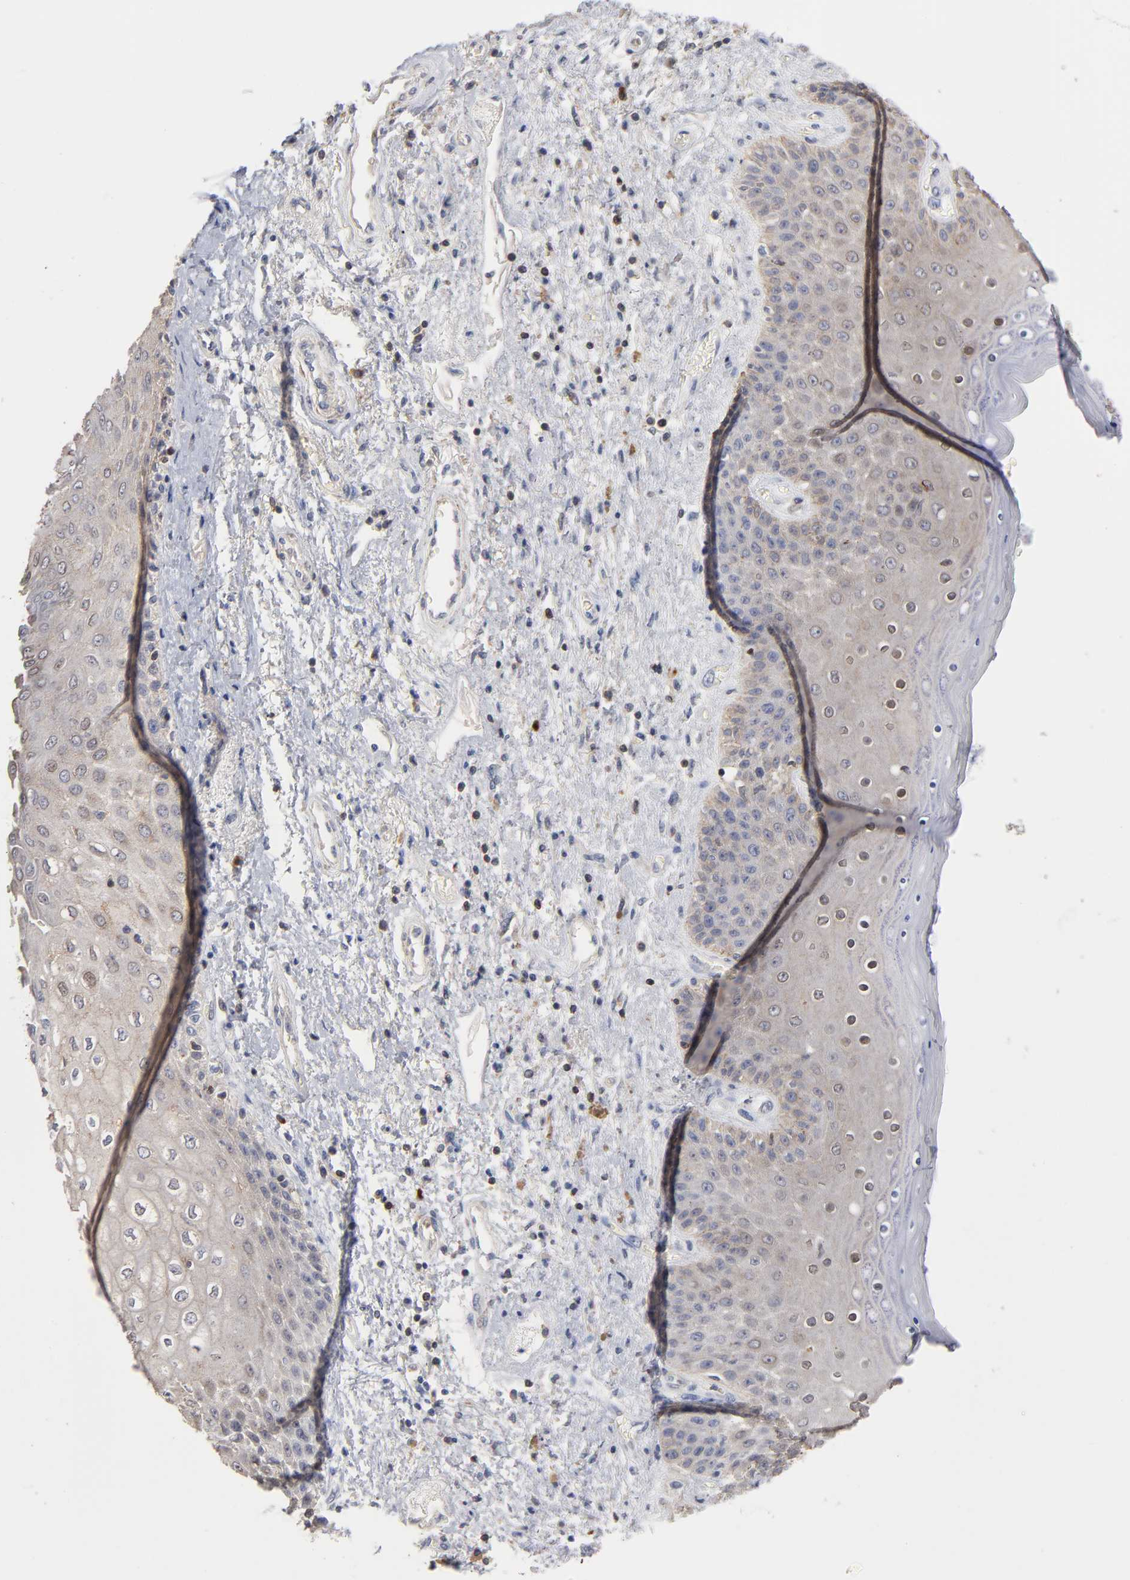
{"staining": {"intensity": "weak", "quantity": "25%-75%", "location": "cytoplasmic/membranous"}, "tissue": "skin", "cell_type": "Epidermal cells", "image_type": "normal", "snomed": [{"axis": "morphology", "description": "Normal tissue, NOS"}, {"axis": "topography", "description": "Anal"}], "caption": "Human skin stained for a protein (brown) reveals weak cytoplasmic/membranous positive expression in about 25%-75% of epidermal cells.", "gene": "PDLIM2", "patient": {"sex": "female", "age": 46}}